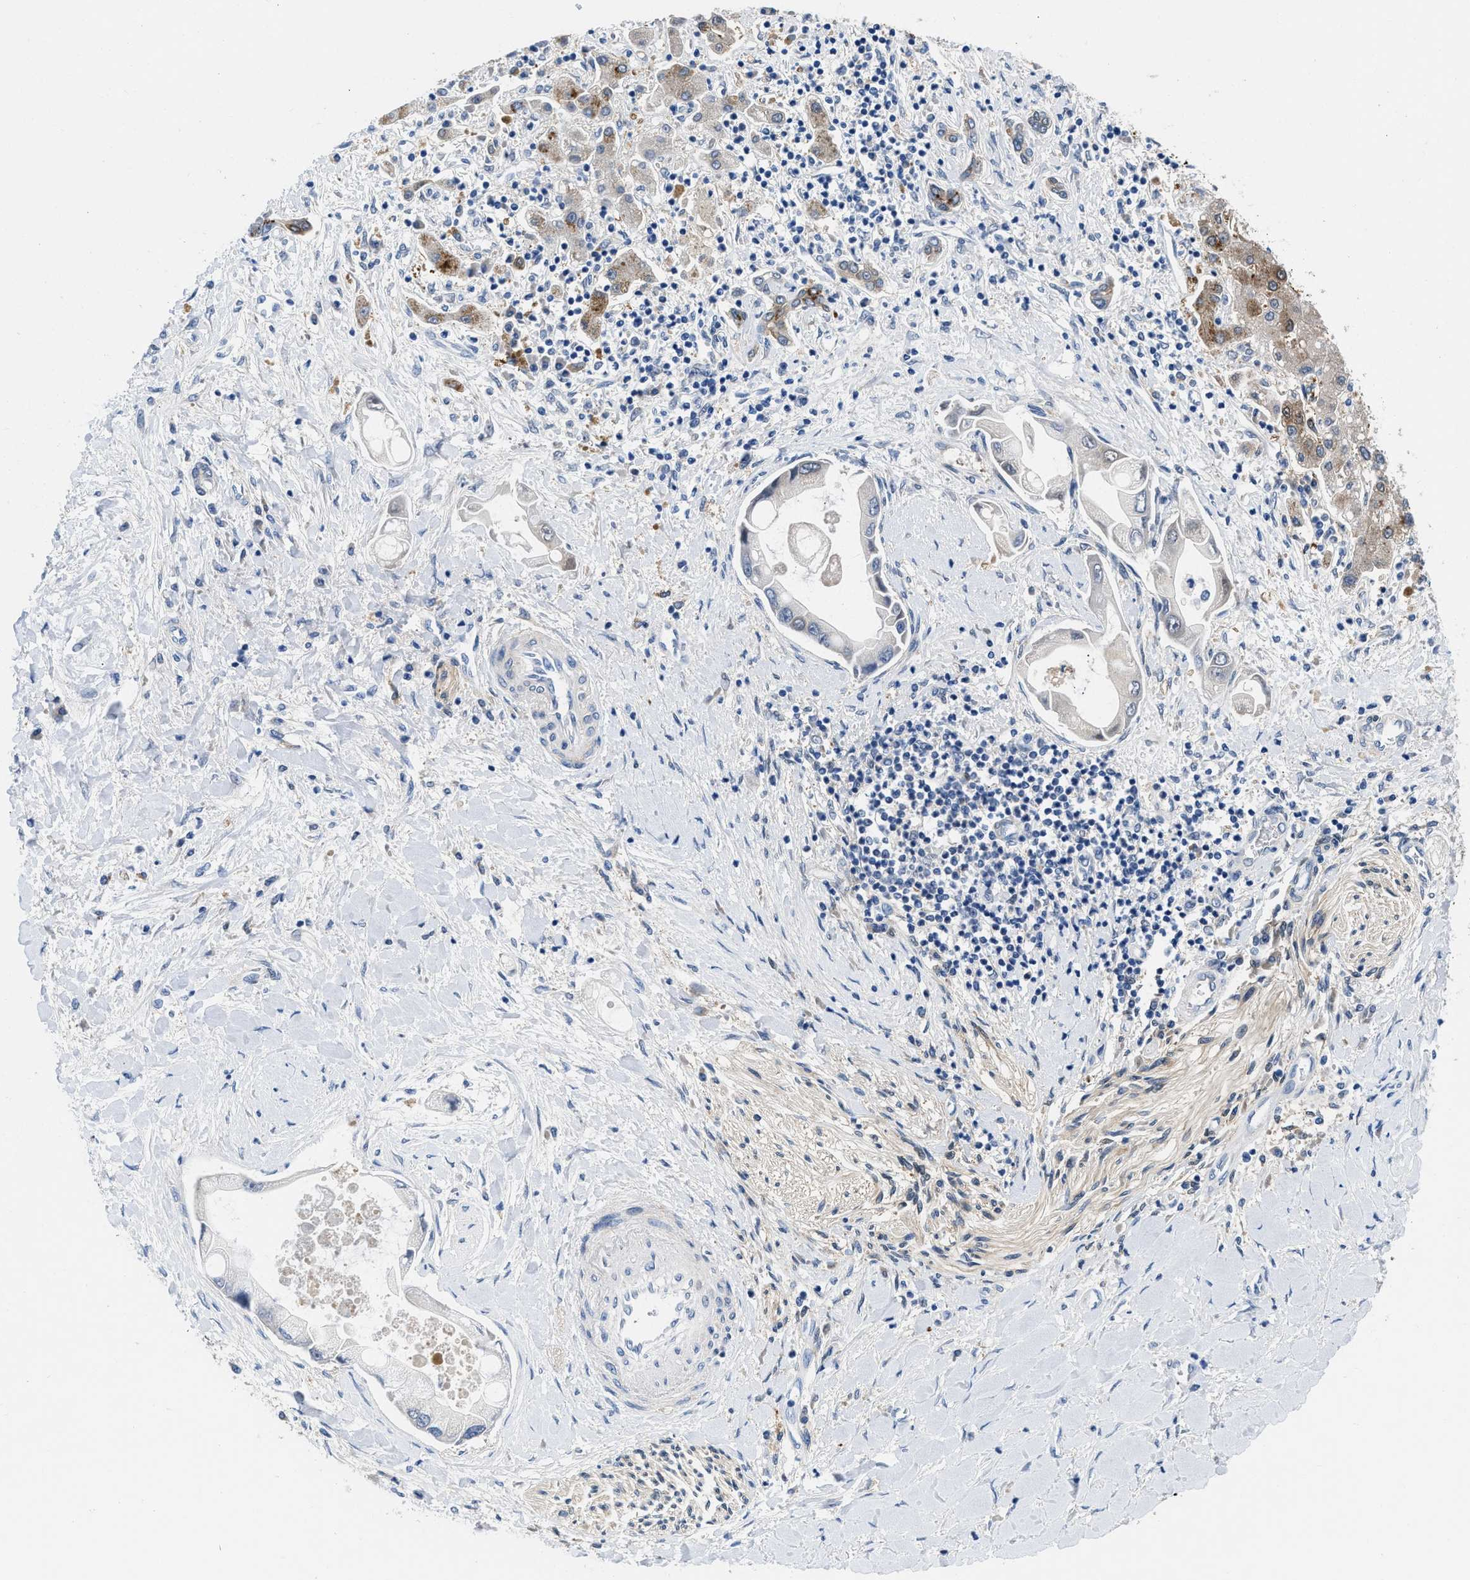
{"staining": {"intensity": "moderate", "quantity": "<25%", "location": "cytoplasmic/membranous"}, "tissue": "liver cancer", "cell_type": "Tumor cells", "image_type": "cancer", "snomed": [{"axis": "morphology", "description": "Cholangiocarcinoma"}, {"axis": "topography", "description": "Liver"}], "caption": "The image displays a brown stain indicating the presence of a protein in the cytoplasmic/membranous of tumor cells in cholangiocarcinoma (liver).", "gene": "CBR1", "patient": {"sex": "male", "age": 50}}